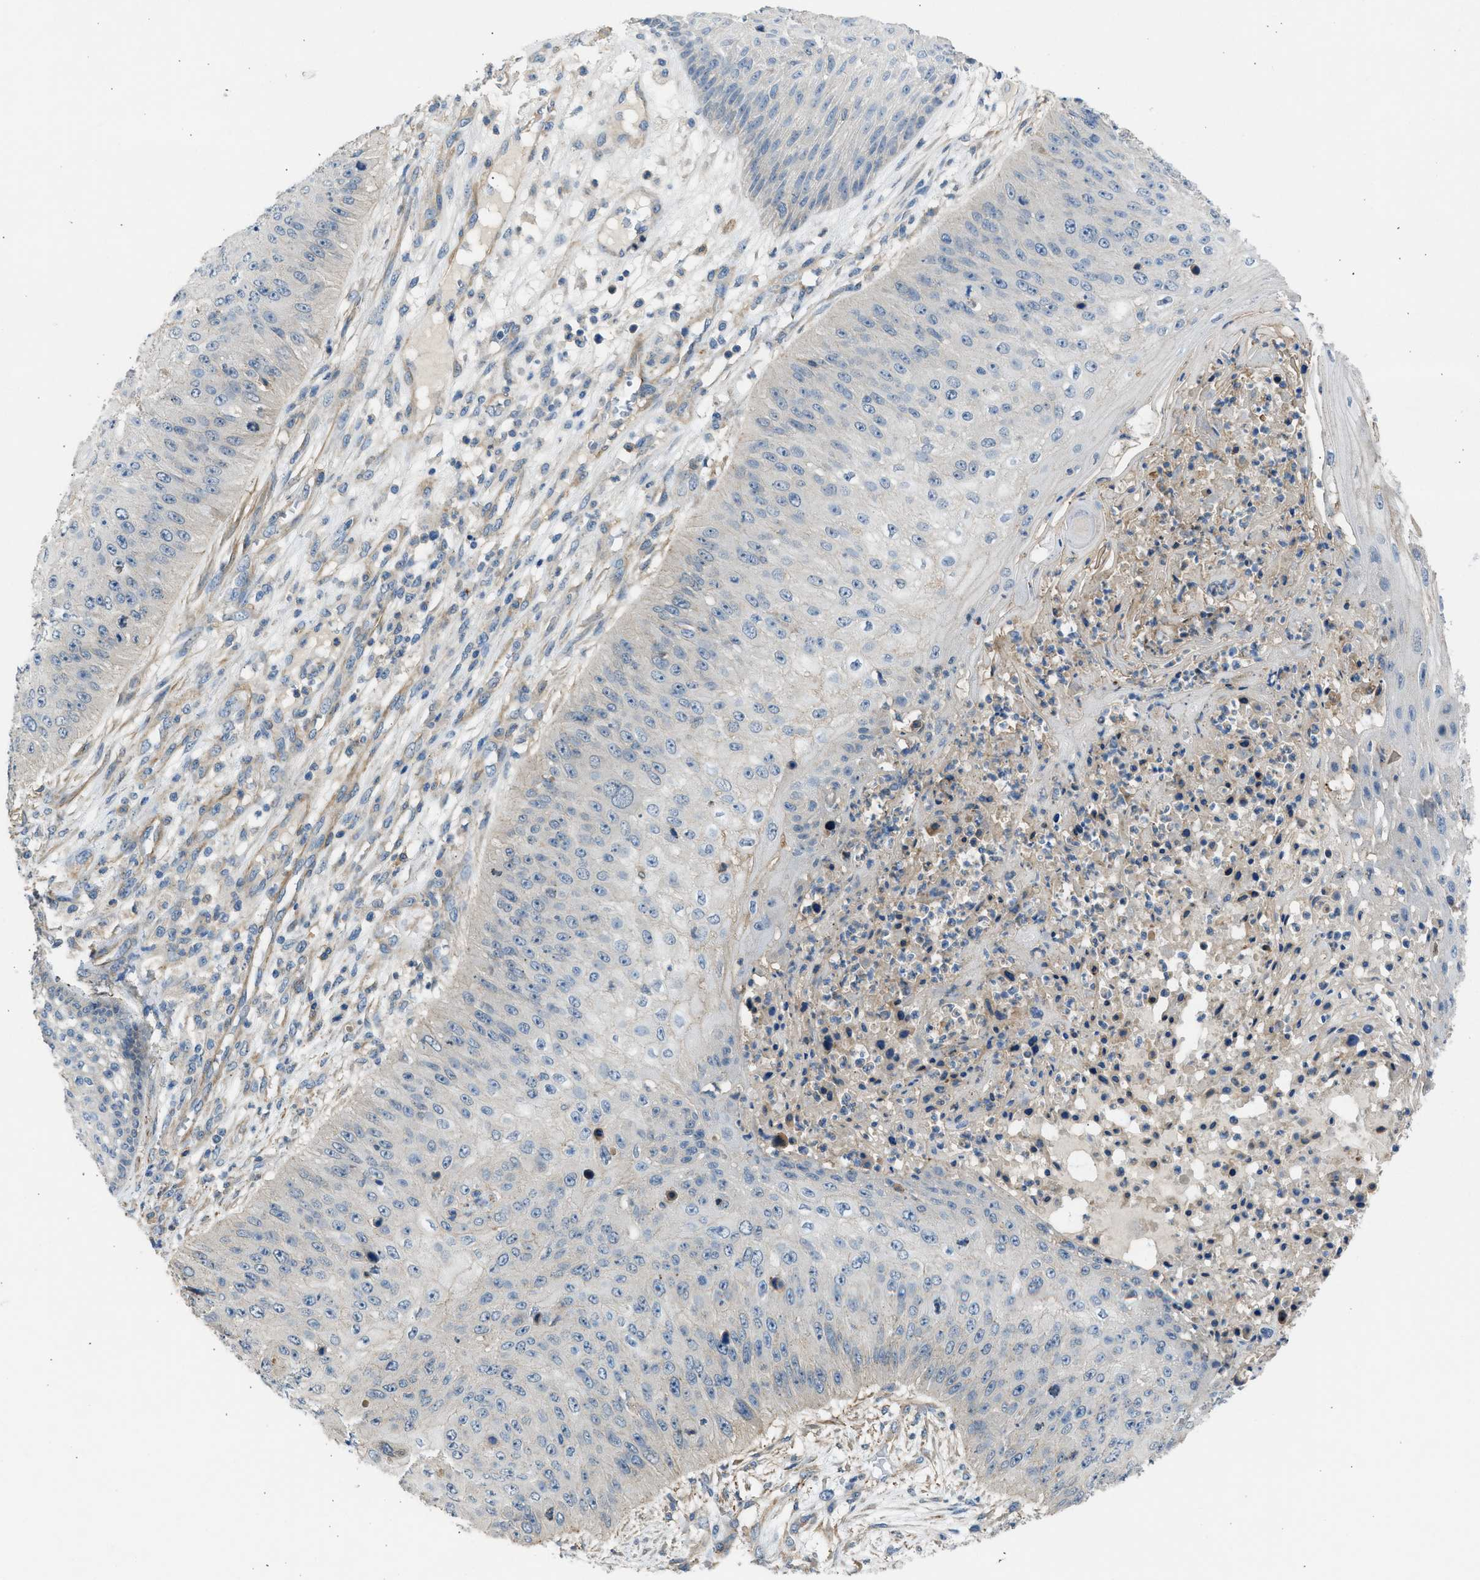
{"staining": {"intensity": "negative", "quantity": "none", "location": "none"}, "tissue": "skin cancer", "cell_type": "Tumor cells", "image_type": "cancer", "snomed": [{"axis": "morphology", "description": "Squamous cell carcinoma, NOS"}, {"axis": "topography", "description": "Skin"}], "caption": "An immunohistochemistry histopathology image of skin cancer (squamous cell carcinoma) is shown. There is no staining in tumor cells of skin cancer (squamous cell carcinoma).", "gene": "PCNX3", "patient": {"sex": "female", "age": 80}}